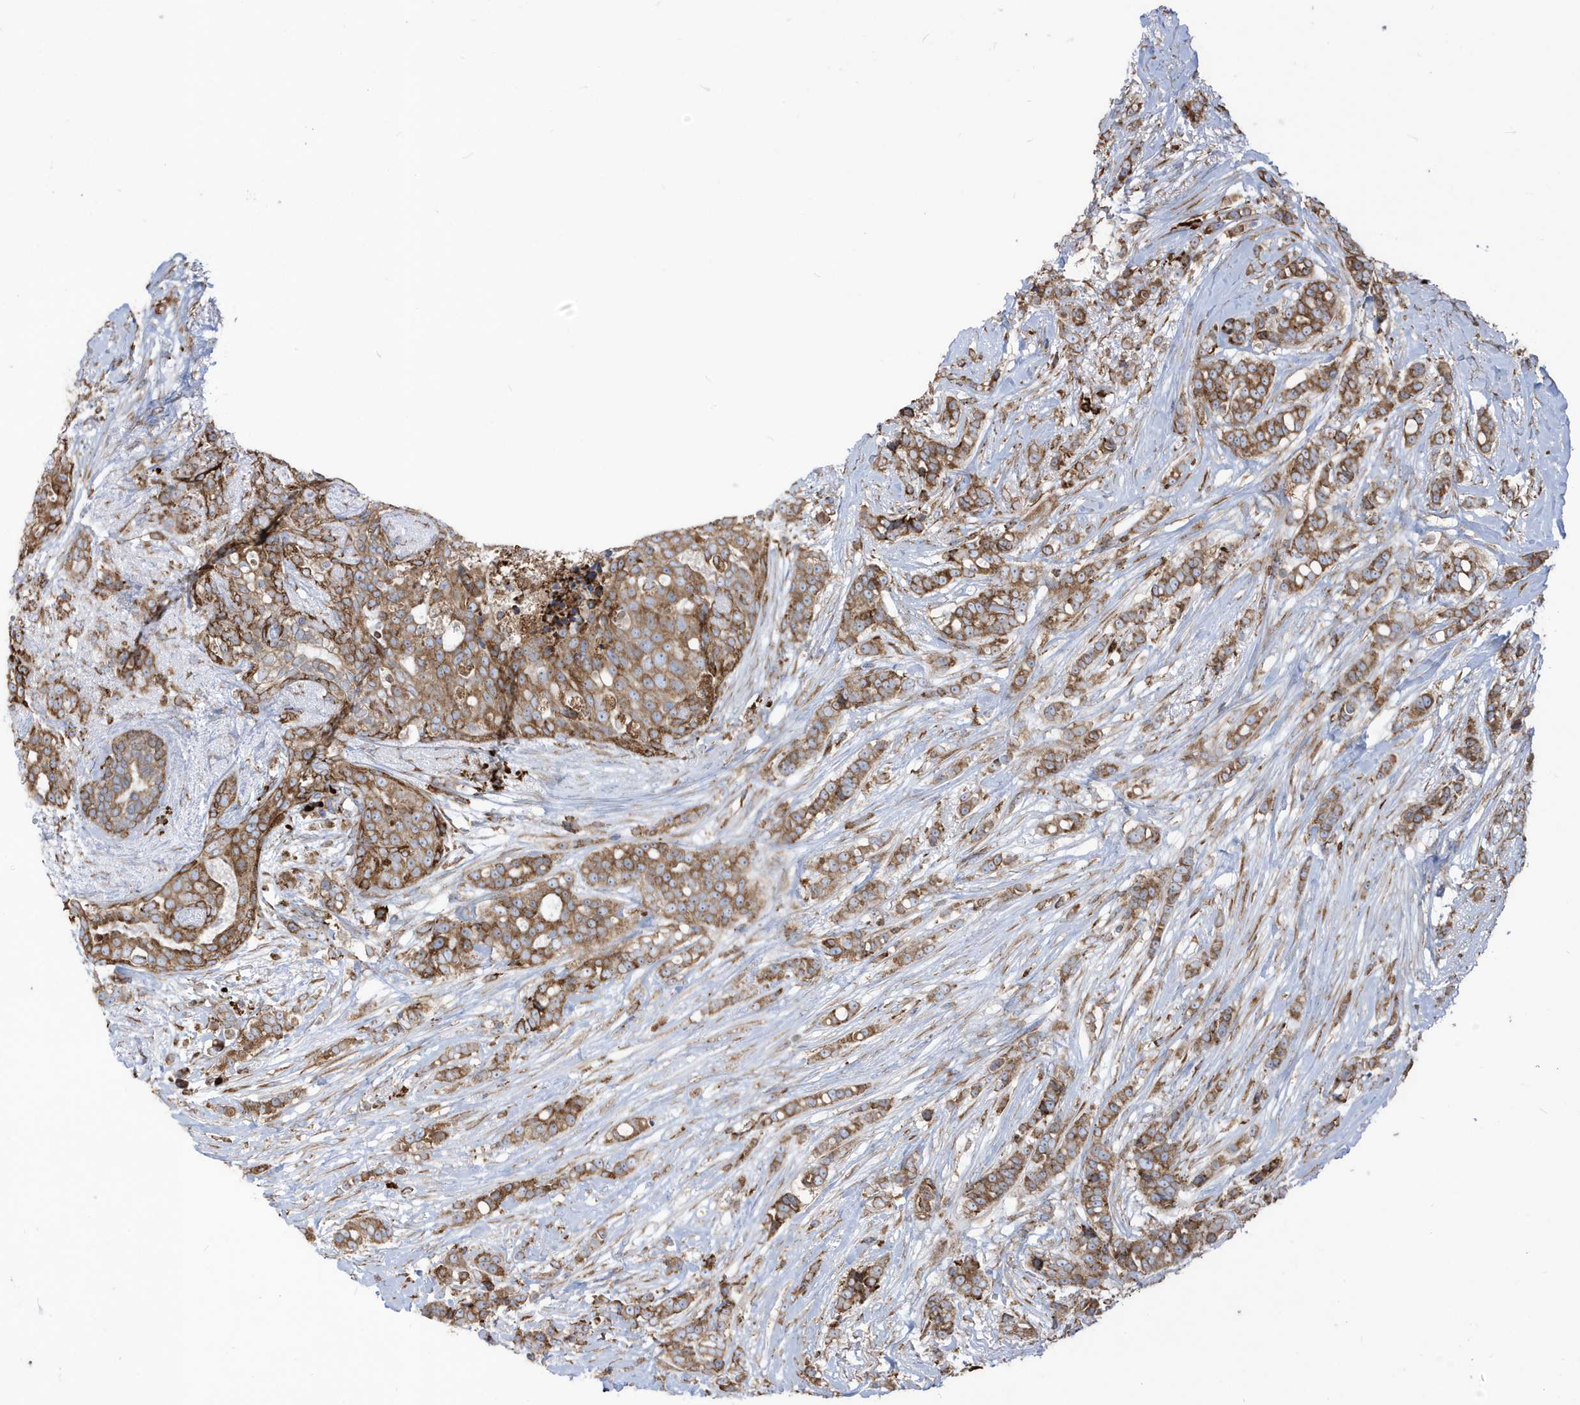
{"staining": {"intensity": "moderate", "quantity": ">75%", "location": "cytoplasmic/membranous"}, "tissue": "breast cancer", "cell_type": "Tumor cells", "image_type": "cancer", "snomed": [{"axis": "morphology", "description": "Lobular carcinoma"}, {"axis": "topography", "description": "Breast"}], "caption": "Breast cancer (lobular carcinoma) stained with a brown dye displays moderate cytoplasmic/membranous positive expression in about >75% of tumor cells.", "gene": "PDIA6", "patient": {"sex": "female", "age": 51}}